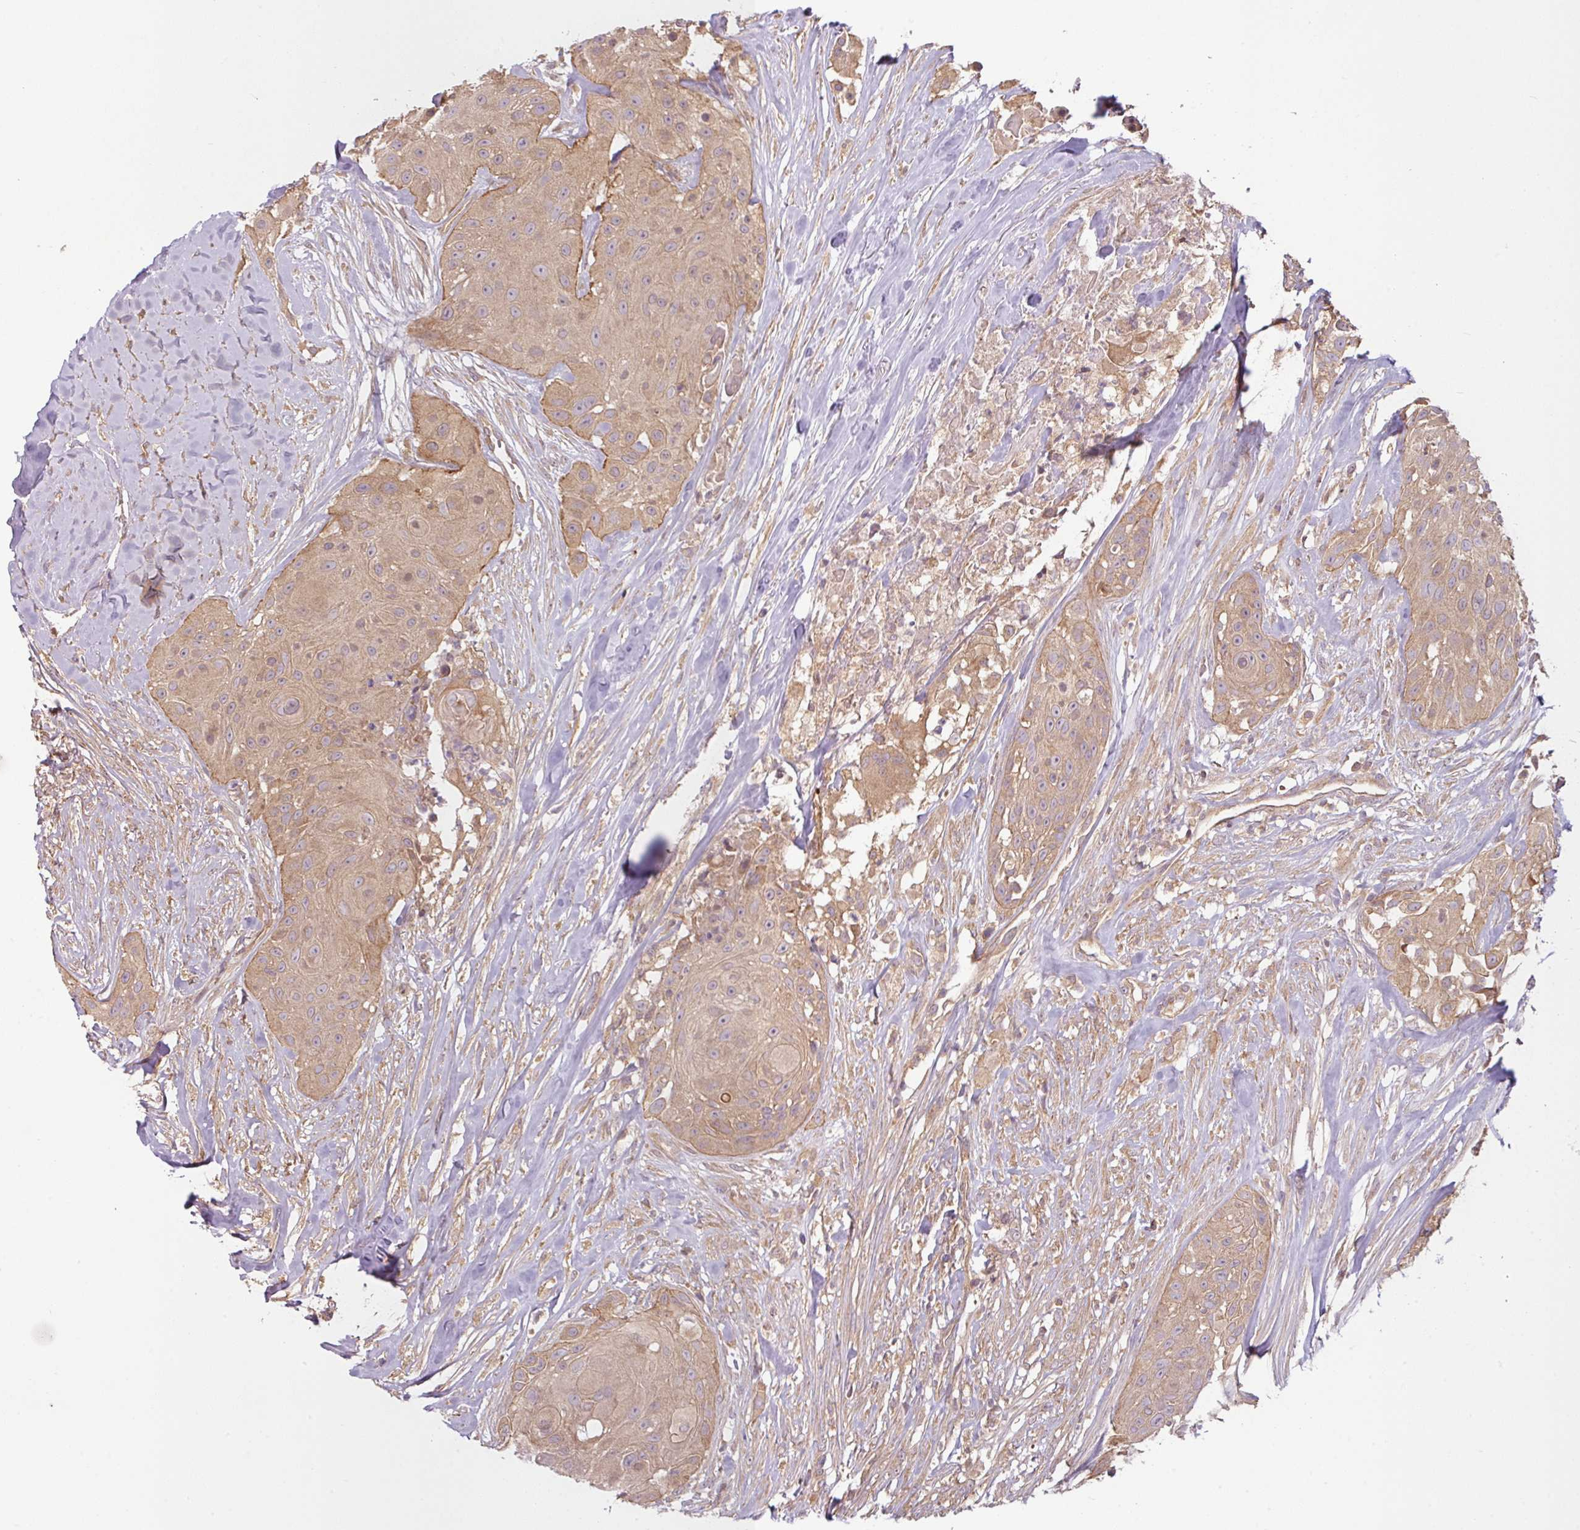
{"staining": {"intensity": "moderate", "quantity": ">75%", "location": "cytoplasmic/membranous"}, "tissue": "head and neck cancer", "cell_type": "Tumor cells", "image_type": "cancer", "snomed": [{"axis": "morphology", "description": "Squamous cell carcinoma, NOS"}, {"axis": "topography", "description": "Head-Neck"}], "caption": "Head and neck cancer stained with a protein marker shows moderate staining in tumor cells.", "gene": "RNF31", "patient": {"sex": "male", "age": 83}}